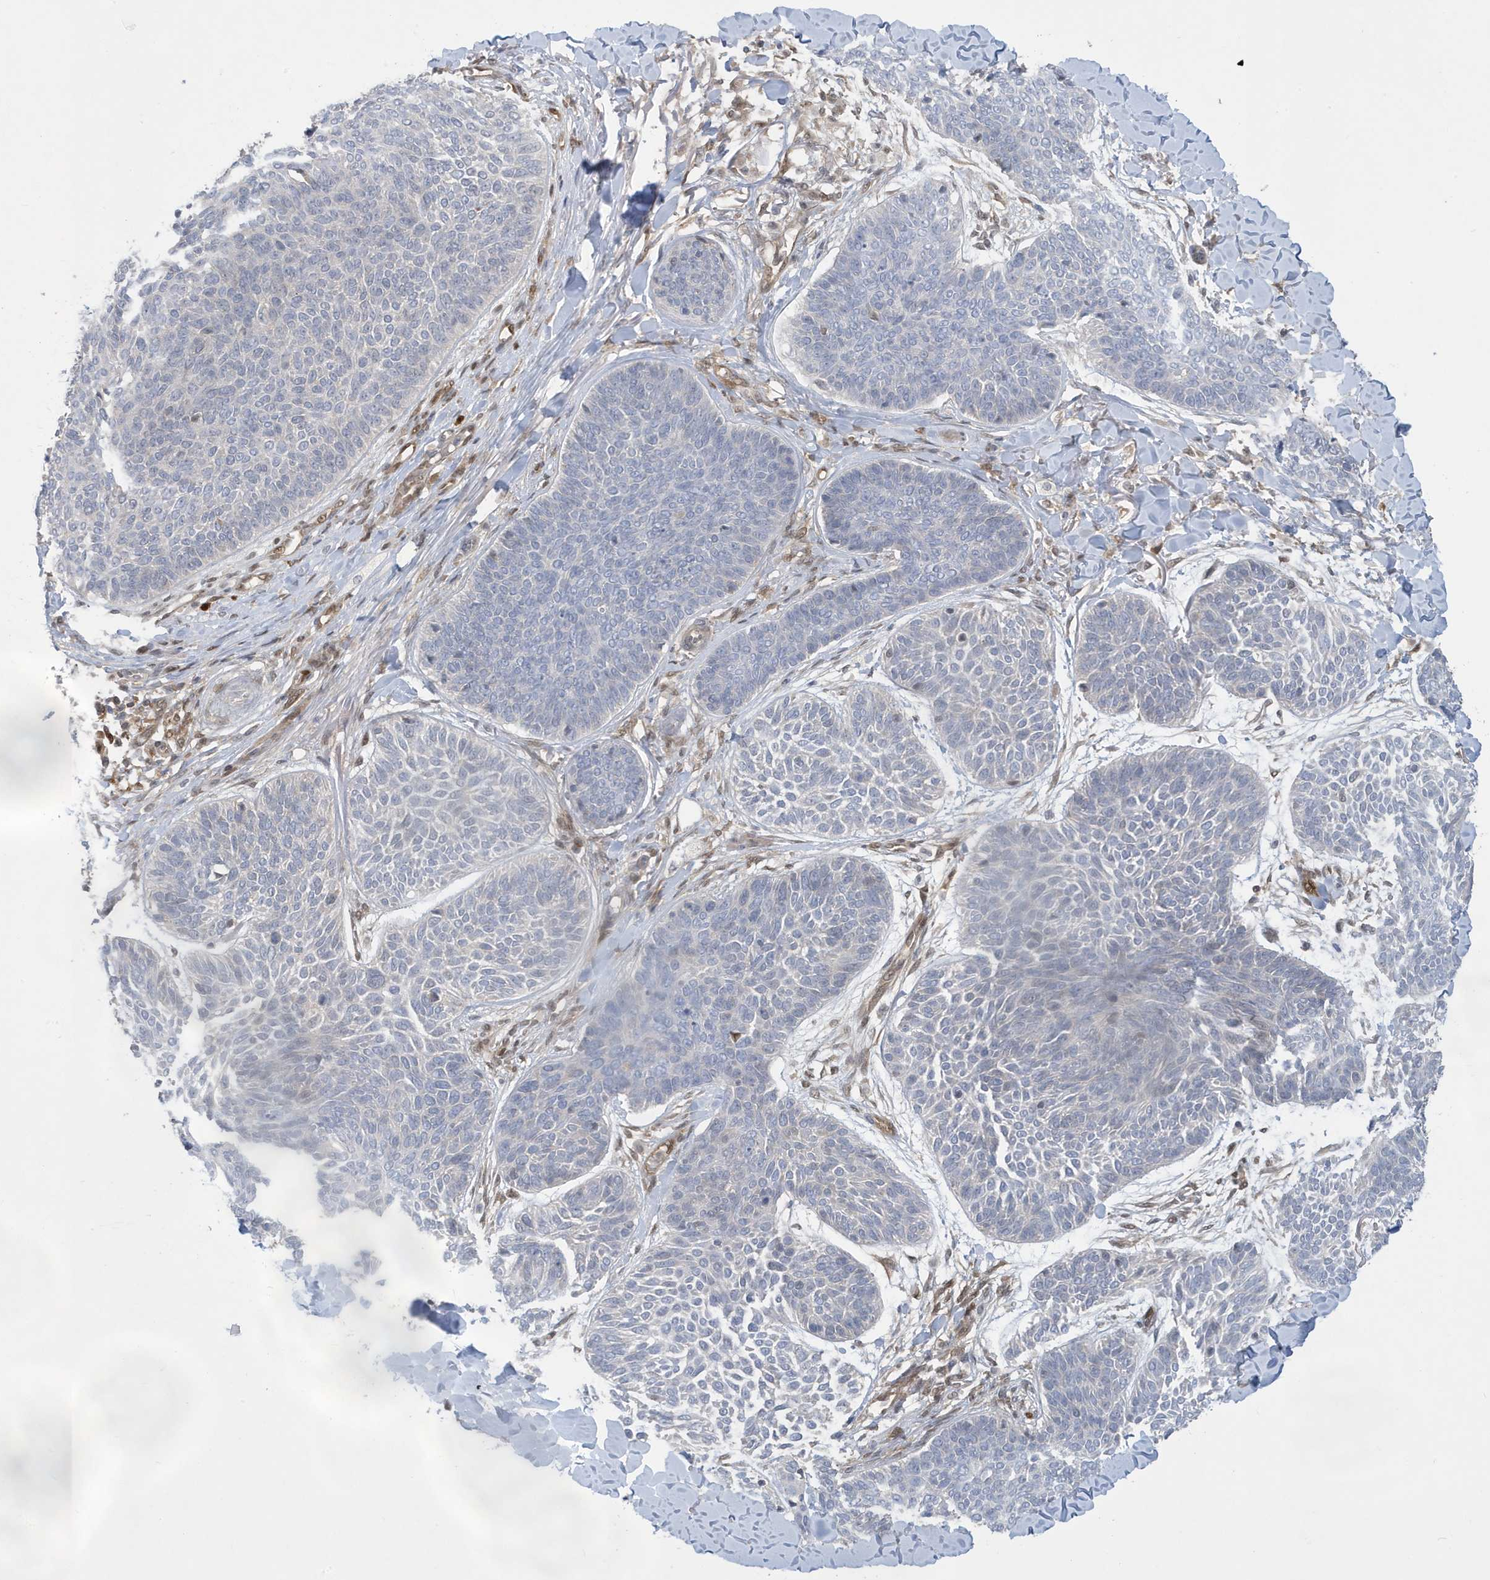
{"staining": {"intensity": "negative", "quantity": "none", "location": "none"}, "tissue": "skin cancer", "cell_type": "Tumor cells", "image_type": "cancer", "snomed": [{"axis": "morphology", "description": "Basal cell carcinoma"}, {"axis": "topography", "description": "Skin"}], "caption": "A micrograph of human skin cancer (basal cell carcinoma) is negative for staining in tumor cells.", "gene": "NCOA7", "patient": {"sex": "male", "age": 85}}